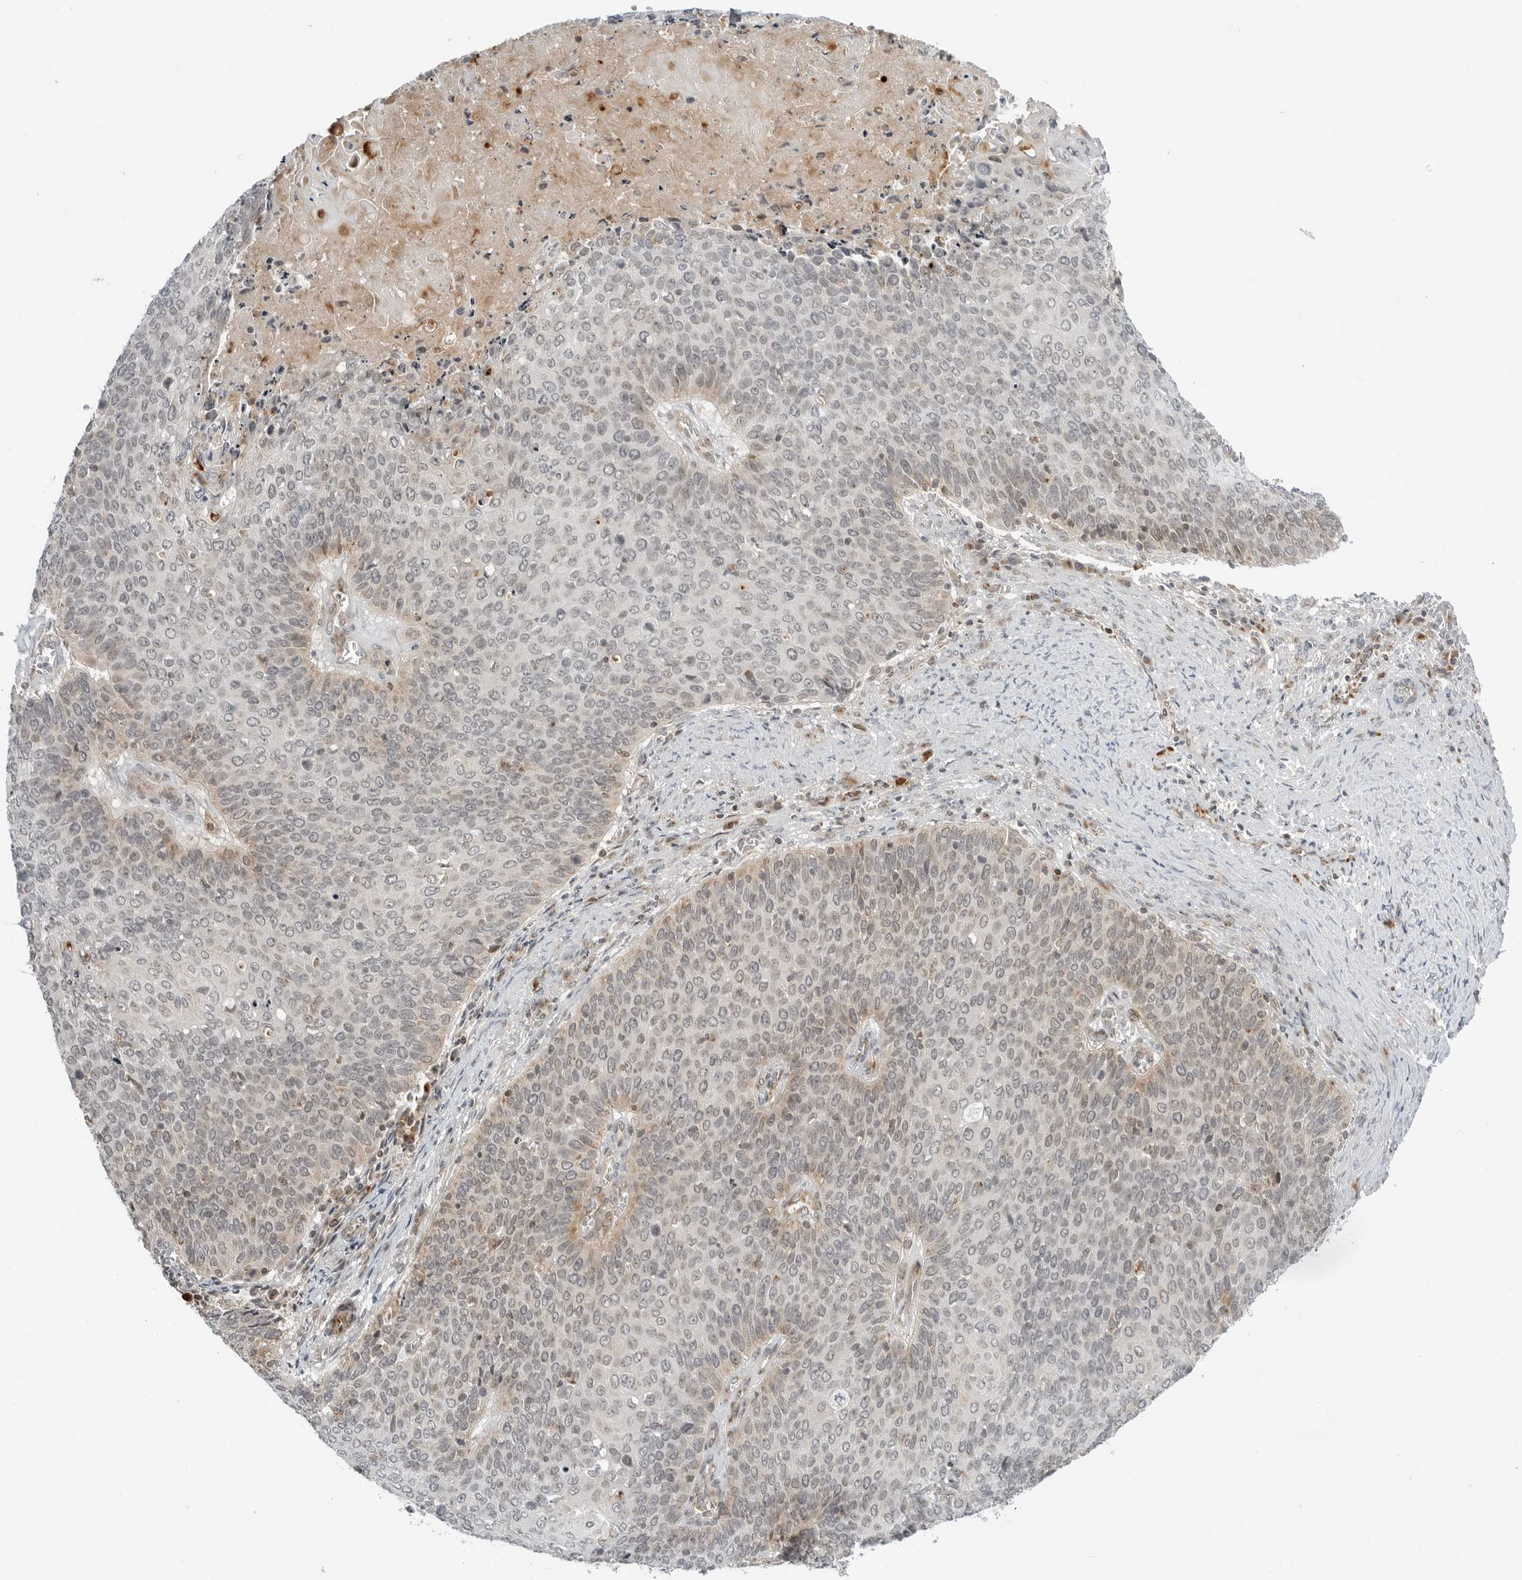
{"staining": {"intensity": "weak", "quantity": "<25%", "location": "cytoplasmic/membranous"}, "tissue": "cervical cancer", "cell_type": "Tumor cells", "image_type": "cancer", "snomed": [{"axis": "morphology", "description": "Squamous cell carcinoma, NOS"}, {"axis": "topography", "description": "Cervix"}], "caption": "Protein analysis of squamous cell carcinoma (cervical) shows no significant staining in tumor cells. (Stains: DAB IHC with hematoxylin counter stain, Microscopy: brightfield microscopy at high magnification).", "gene": "PEX2", "patient": {"sex": "female", "age": 39}}